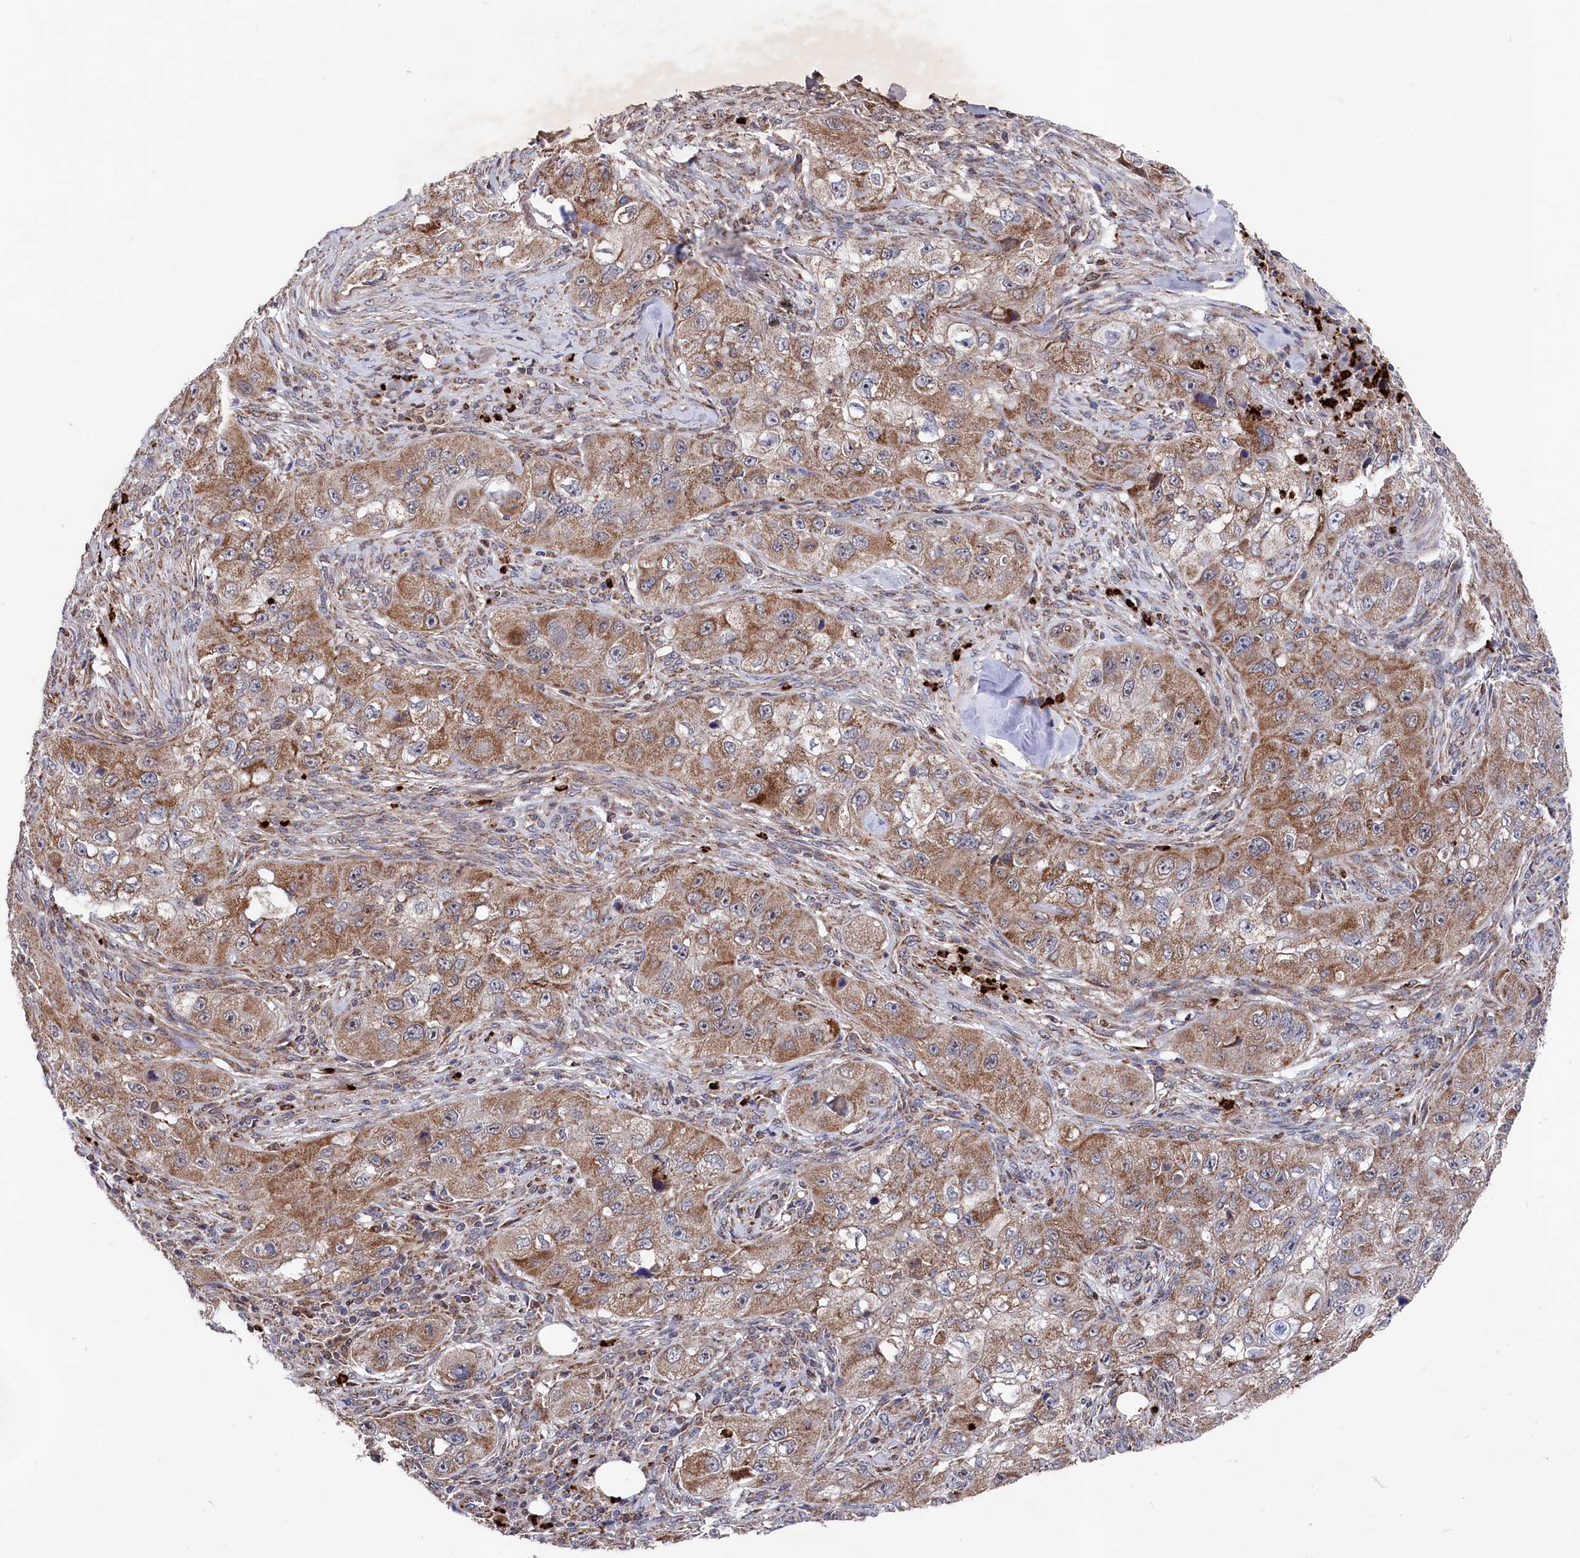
{"staining": {"intensity": "moderate", "quantity": ">75%", "location": "cytoplasmic/membranous"}, "tissue": "skin cancer", "cell_type": "Tumor cells", "image_type": "cancer", "snomed": [{"axis": "morphology", "description": "Squamous cell carcinoma, NOS"}, {"axis": "topography", "description": "Skin"}, {"axis": "topography", "description": "Subcutis"}], "caption": "Immunohistochemical staining of human skin squamous cell carcinoma reveals moderate cytoplasmic/membranous protein staining in about >75% of tumor cells. (Brightfield microscopy of DAB IHC at high magnification).", "gene": "CHCHD1", "patient": {"sex": "male", "age": 73}}